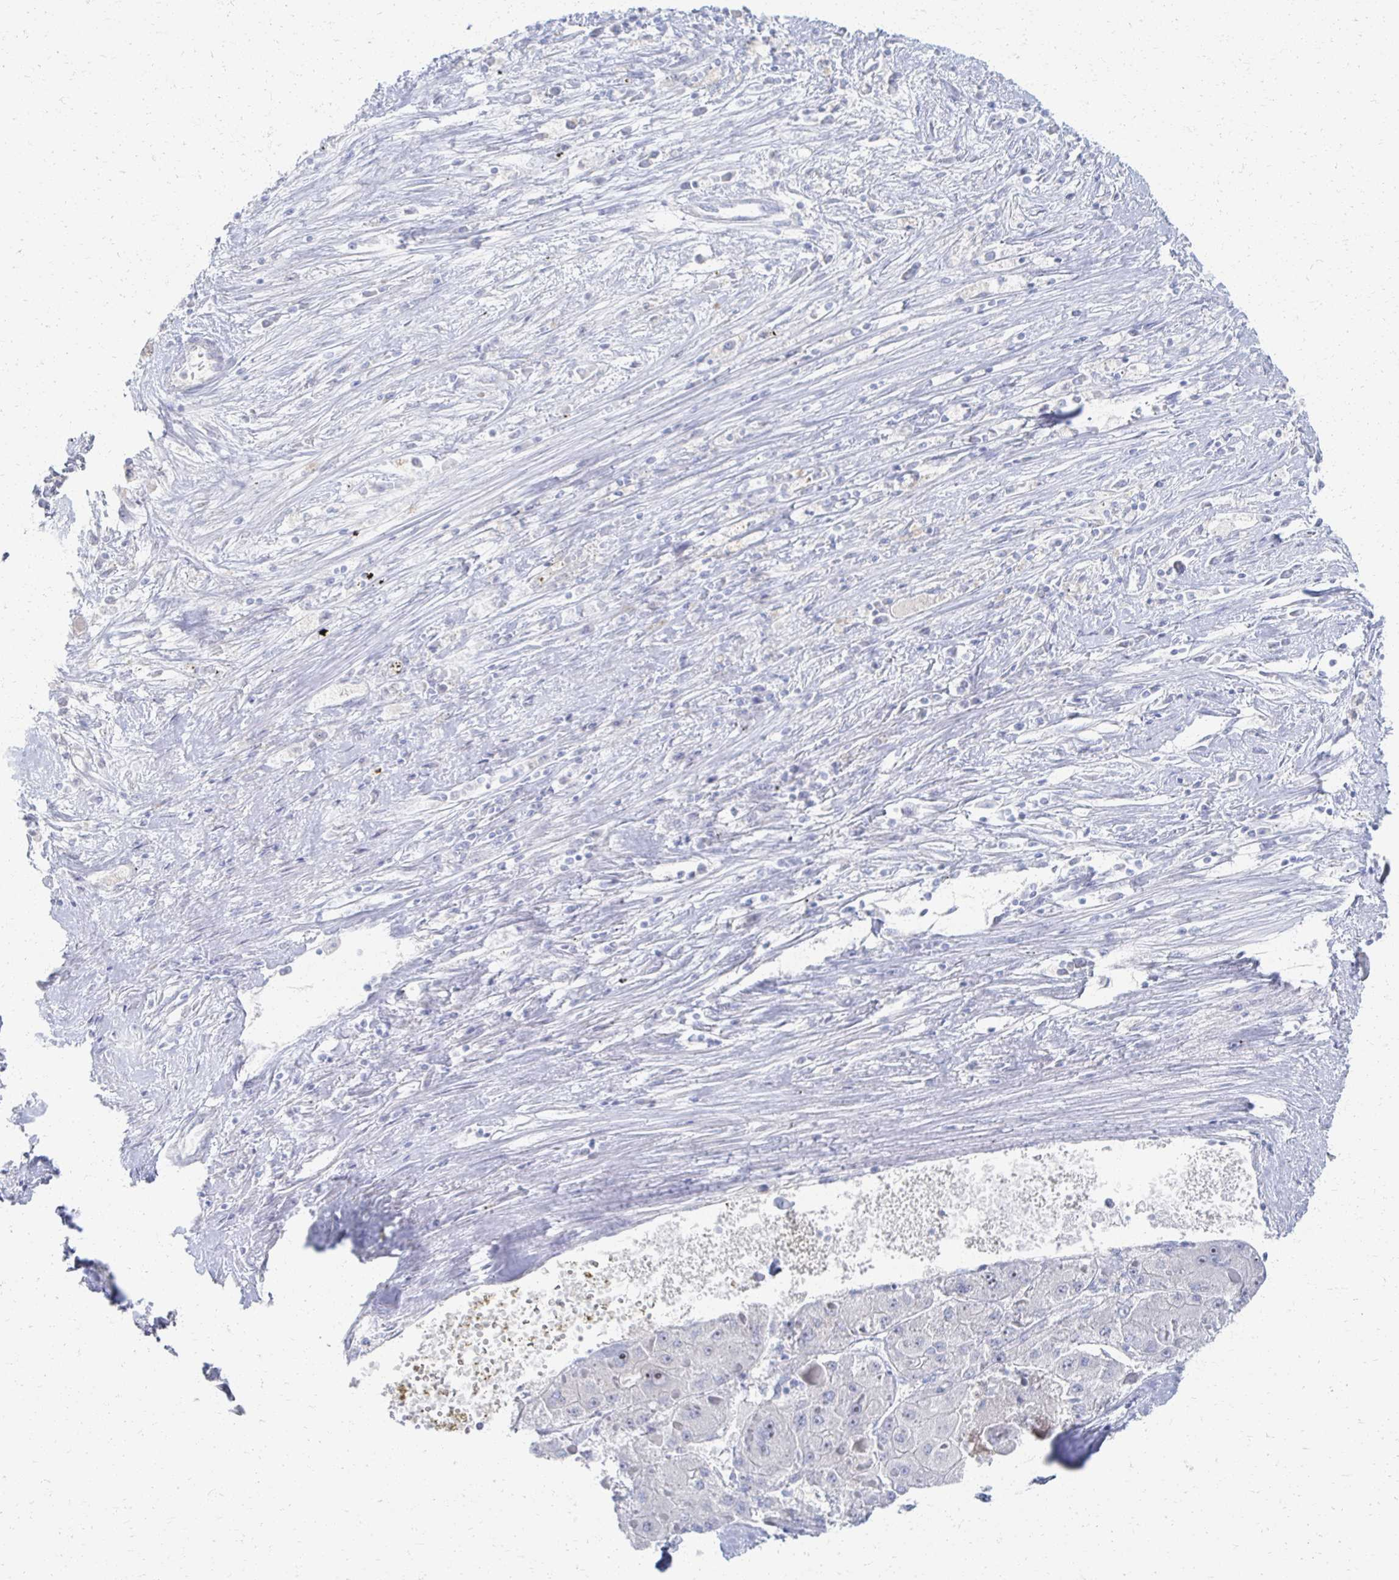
{"staining": {"intensity": "negative", "quantity": "none", "location": "none"}, "tissue": "liver cancer", "cell_type": "Tumor cells", "image_type": "cancer", "snomed": [{"axis": "morphology", "description": "Carcinoma, Hepatocellular, NOS"}, {"axis": "topography", "description": "Liver"}], "caption": "High power microscopy photomicrograph of an IHC image of liver hepatocellular carcinoma, revealing no significant positivity in tumor cells. Brightfield microscopy of immunohistochemistry (IHC) stained with DAB (3,3'-diaminobenzidine) (brown) and hematoxylin (blue), captured at high magnification.", "gene": "PRR20A", "patient": {"sex": "female", "age": 73}}